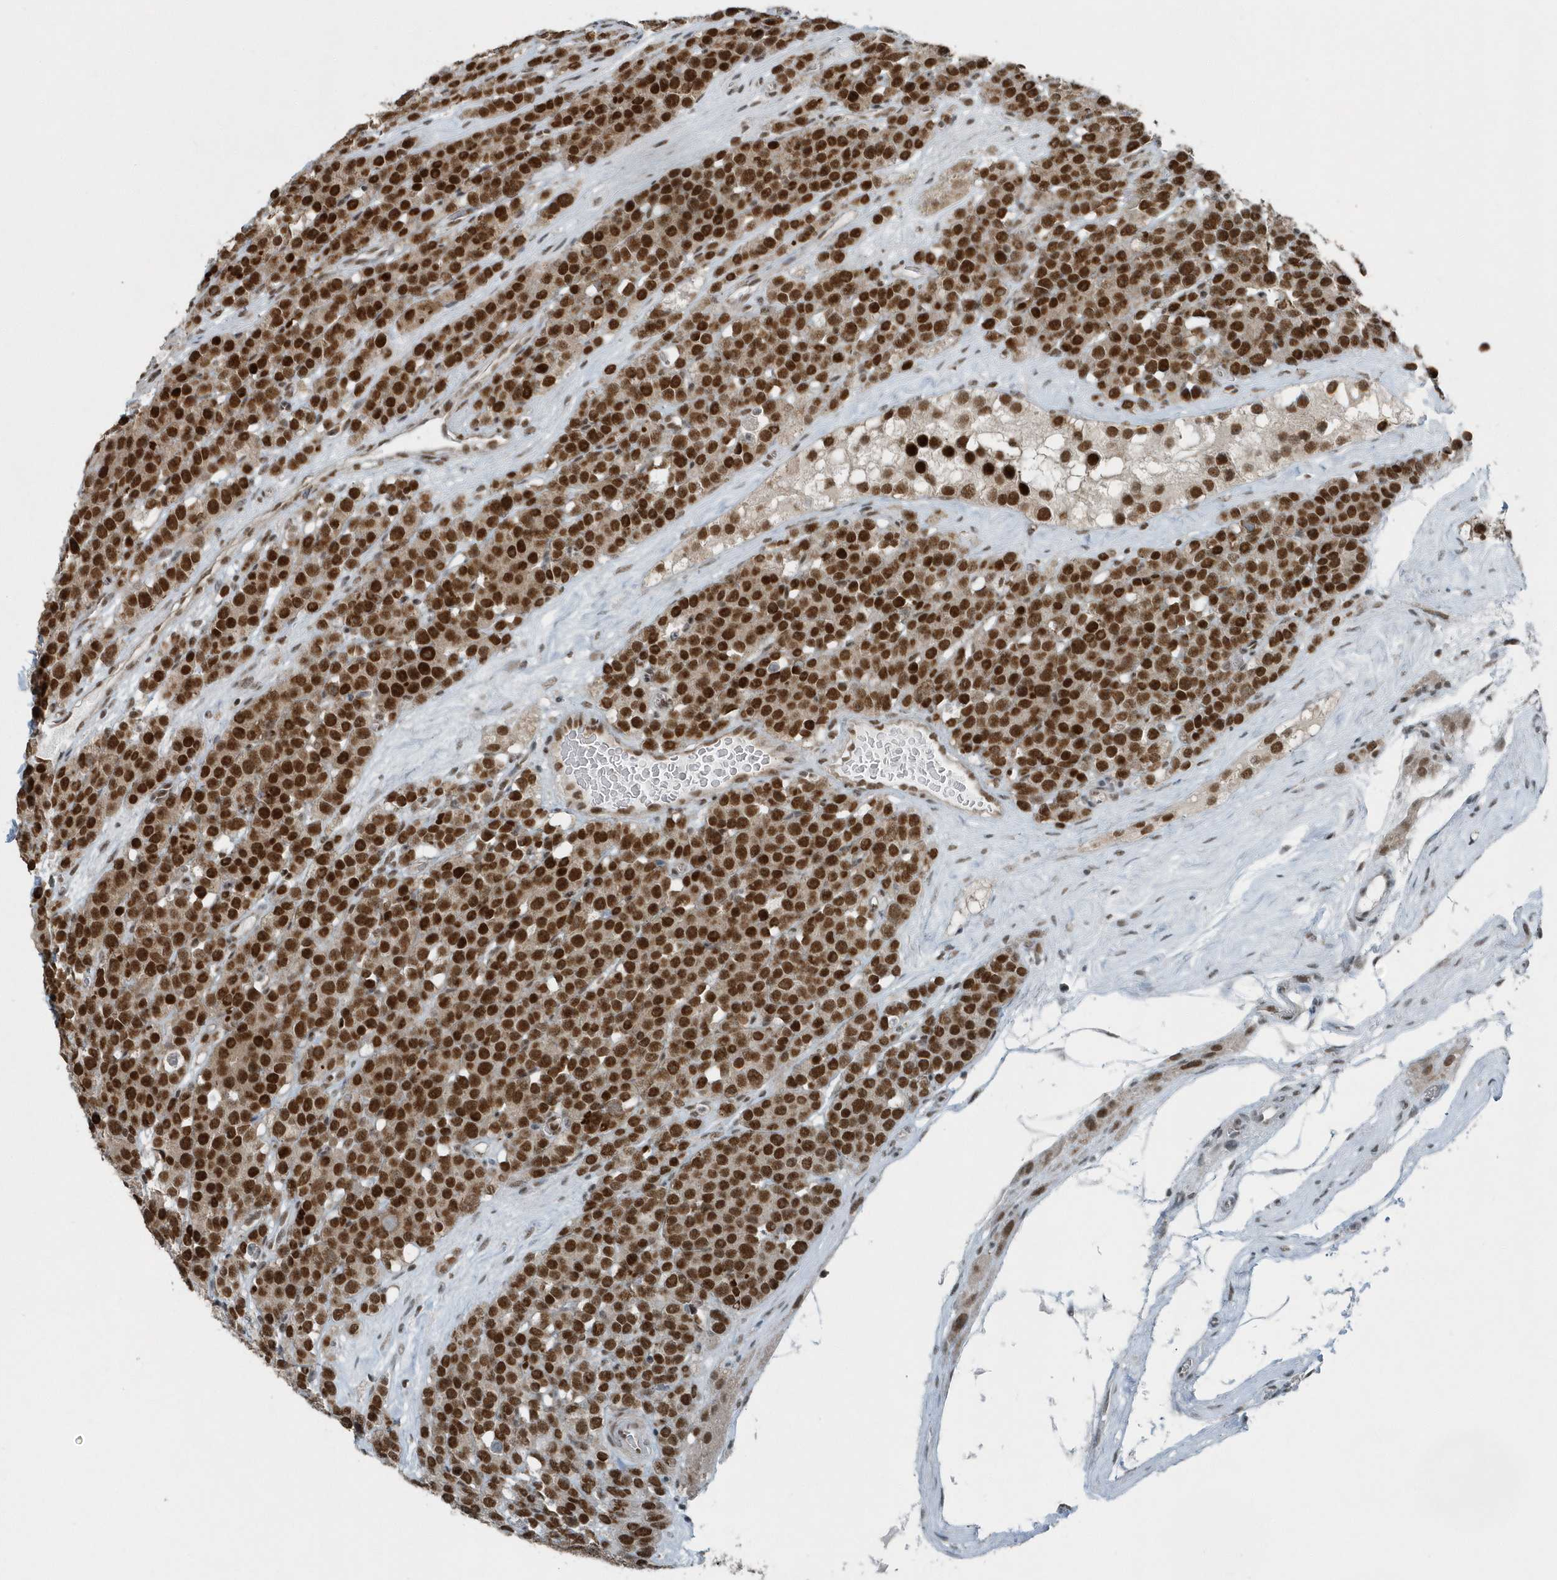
{"staining": {"intensity": "strong", "quantity": ">75%", "location": "nuclear"}, "tissue": "testis cancer", "cell_type": "Tumor cells", "image_type": "cancer", "snomed": [{"axis": "morphology", "description": "Seminoma, NOS"}, {"axis": "topography", "description": "Testis"}], "caption": "IHC image of human testis seminoma stained for a protein (brown), which displays high levels of strong nuclear positivity in about >75% of tumor cells.", "gene": "YTHDC1", "patient": {"sex": "male", "age": 71}}